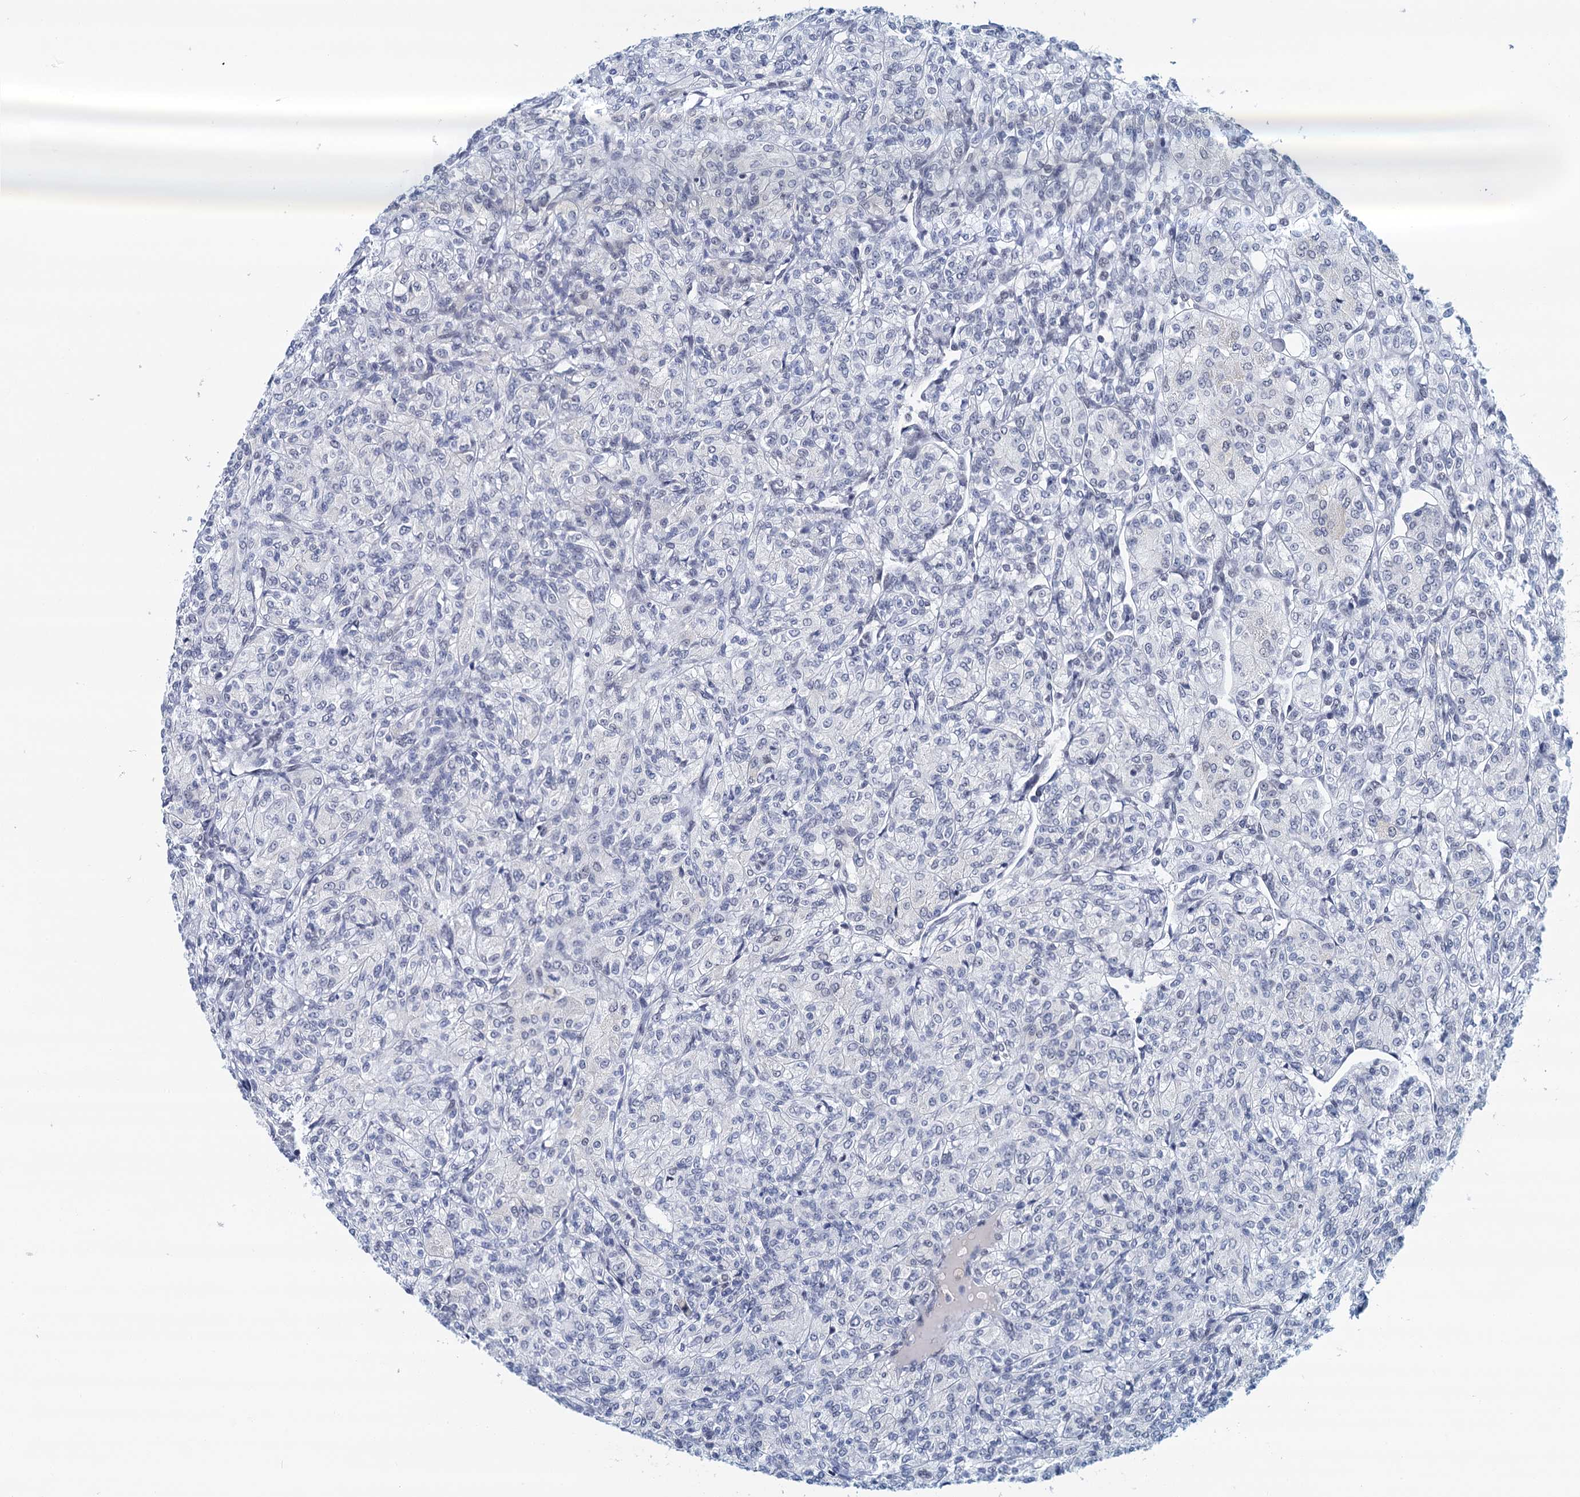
{"staining": {"intensity": "negative", "quantity": "none", "location": "none"}, "tissue": "renal cancer", "cell_type": "Tumor cells", "image_type": "cancer", "snomed": [{"axis": "morphology", "description": "Adenocarcinoma, NOS"}, {"axis": "topography", "description": "Kidney"}], "caption": "Immunohistochemical staining of human renal adenocarcinoma shows no significant positivity in tumor cells.", "gene": "EPS8L1", "patient": {"sex": "male", "age": 77}}